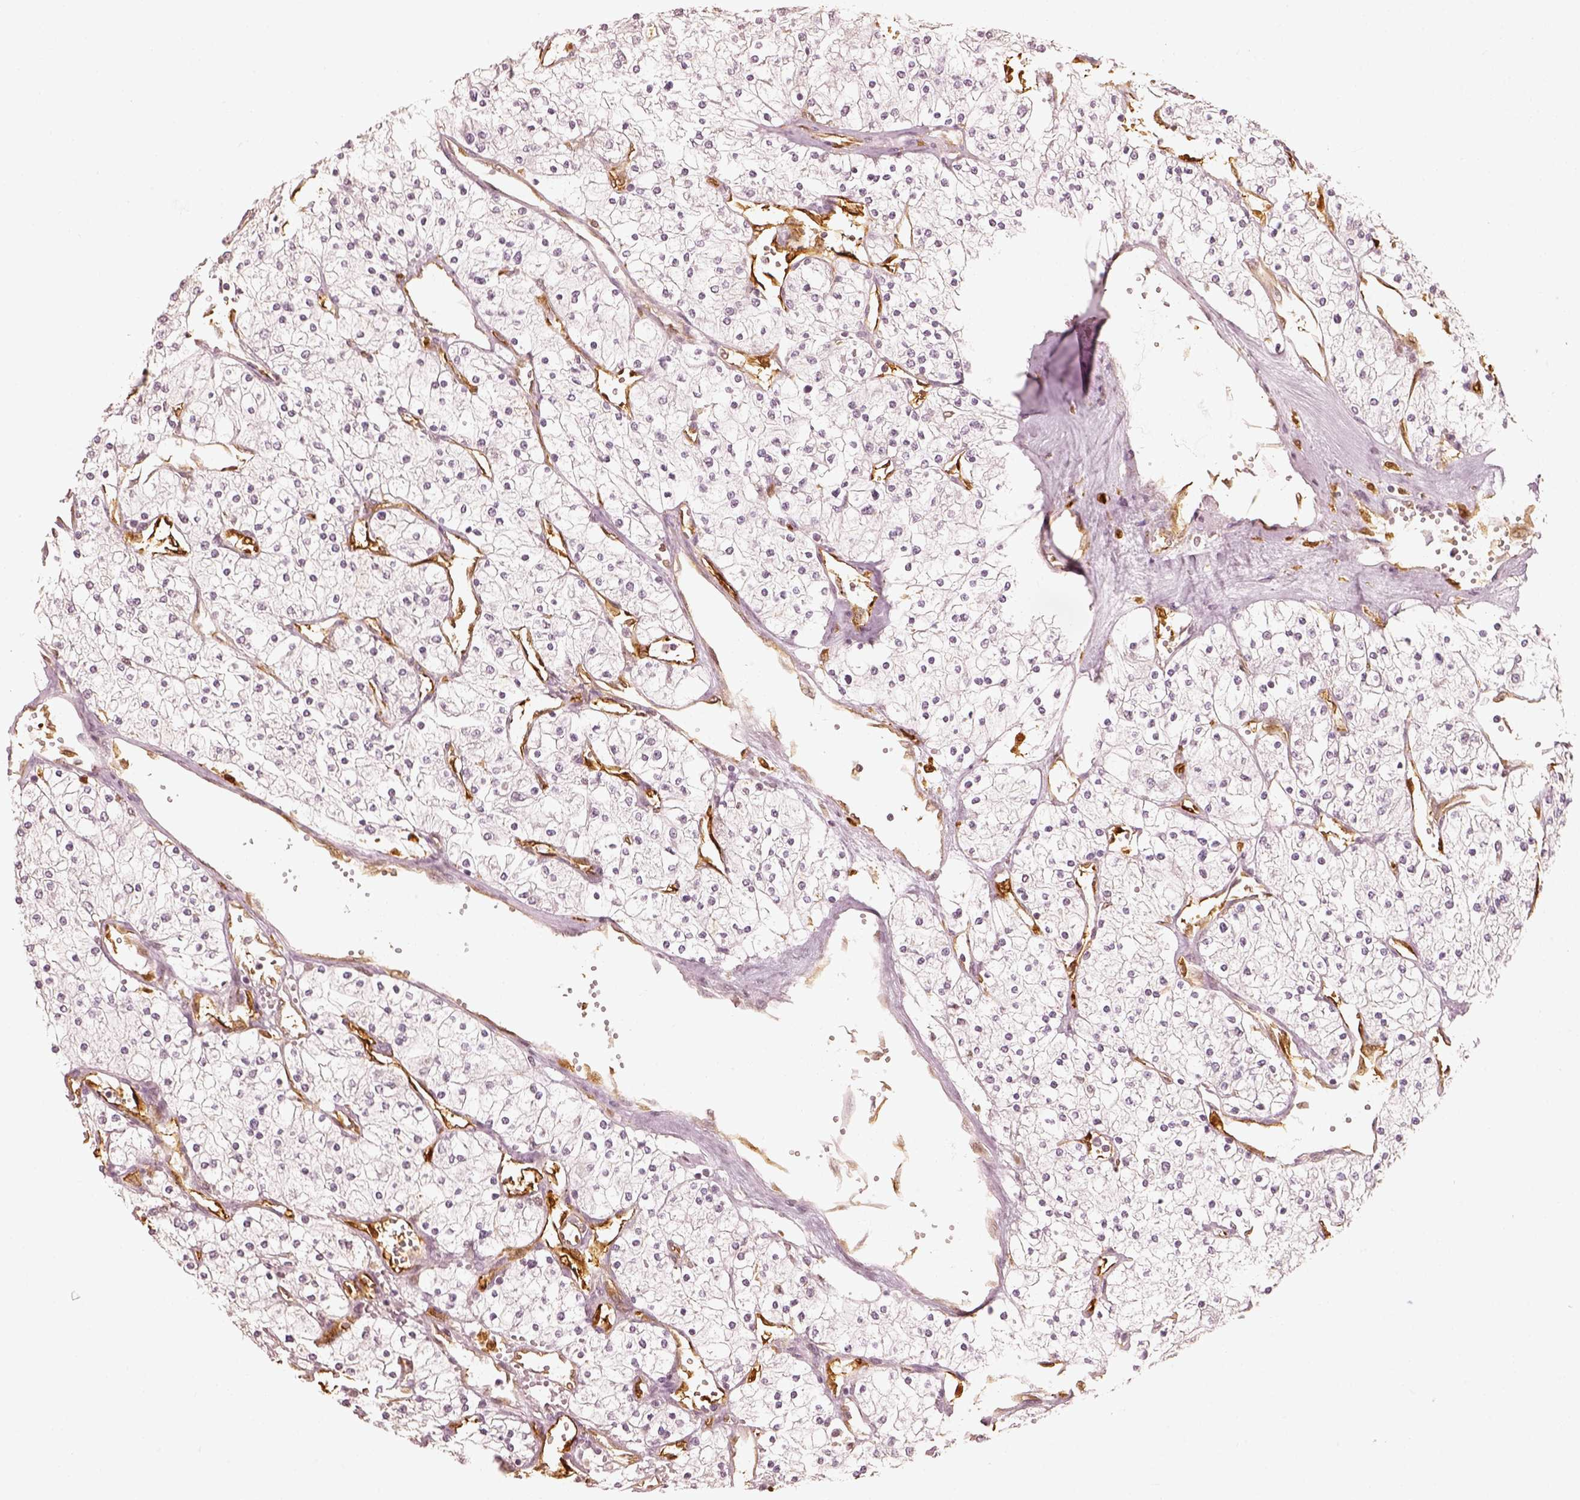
{"staining": {"intensity": "negative", "quantity": "none", "location": "none"}, "tissue": "renal cancer", "cell_type": "Tumor cells", "image_type": "cancer", "snomed": [{"axis": "morphology", "description": "Adenocarcinoma, NOS"}, {"axis": "topography", "description": "Kidney"}], "caption": "An immunohistochemistry micrograph of renal cancer (adenocarcinoma) is shown. There is no staining in tumor cells of renal cancer (adenocarcinoma).", "gene": "FSCN1", "patient": {"sex": "male", "age": 80}}